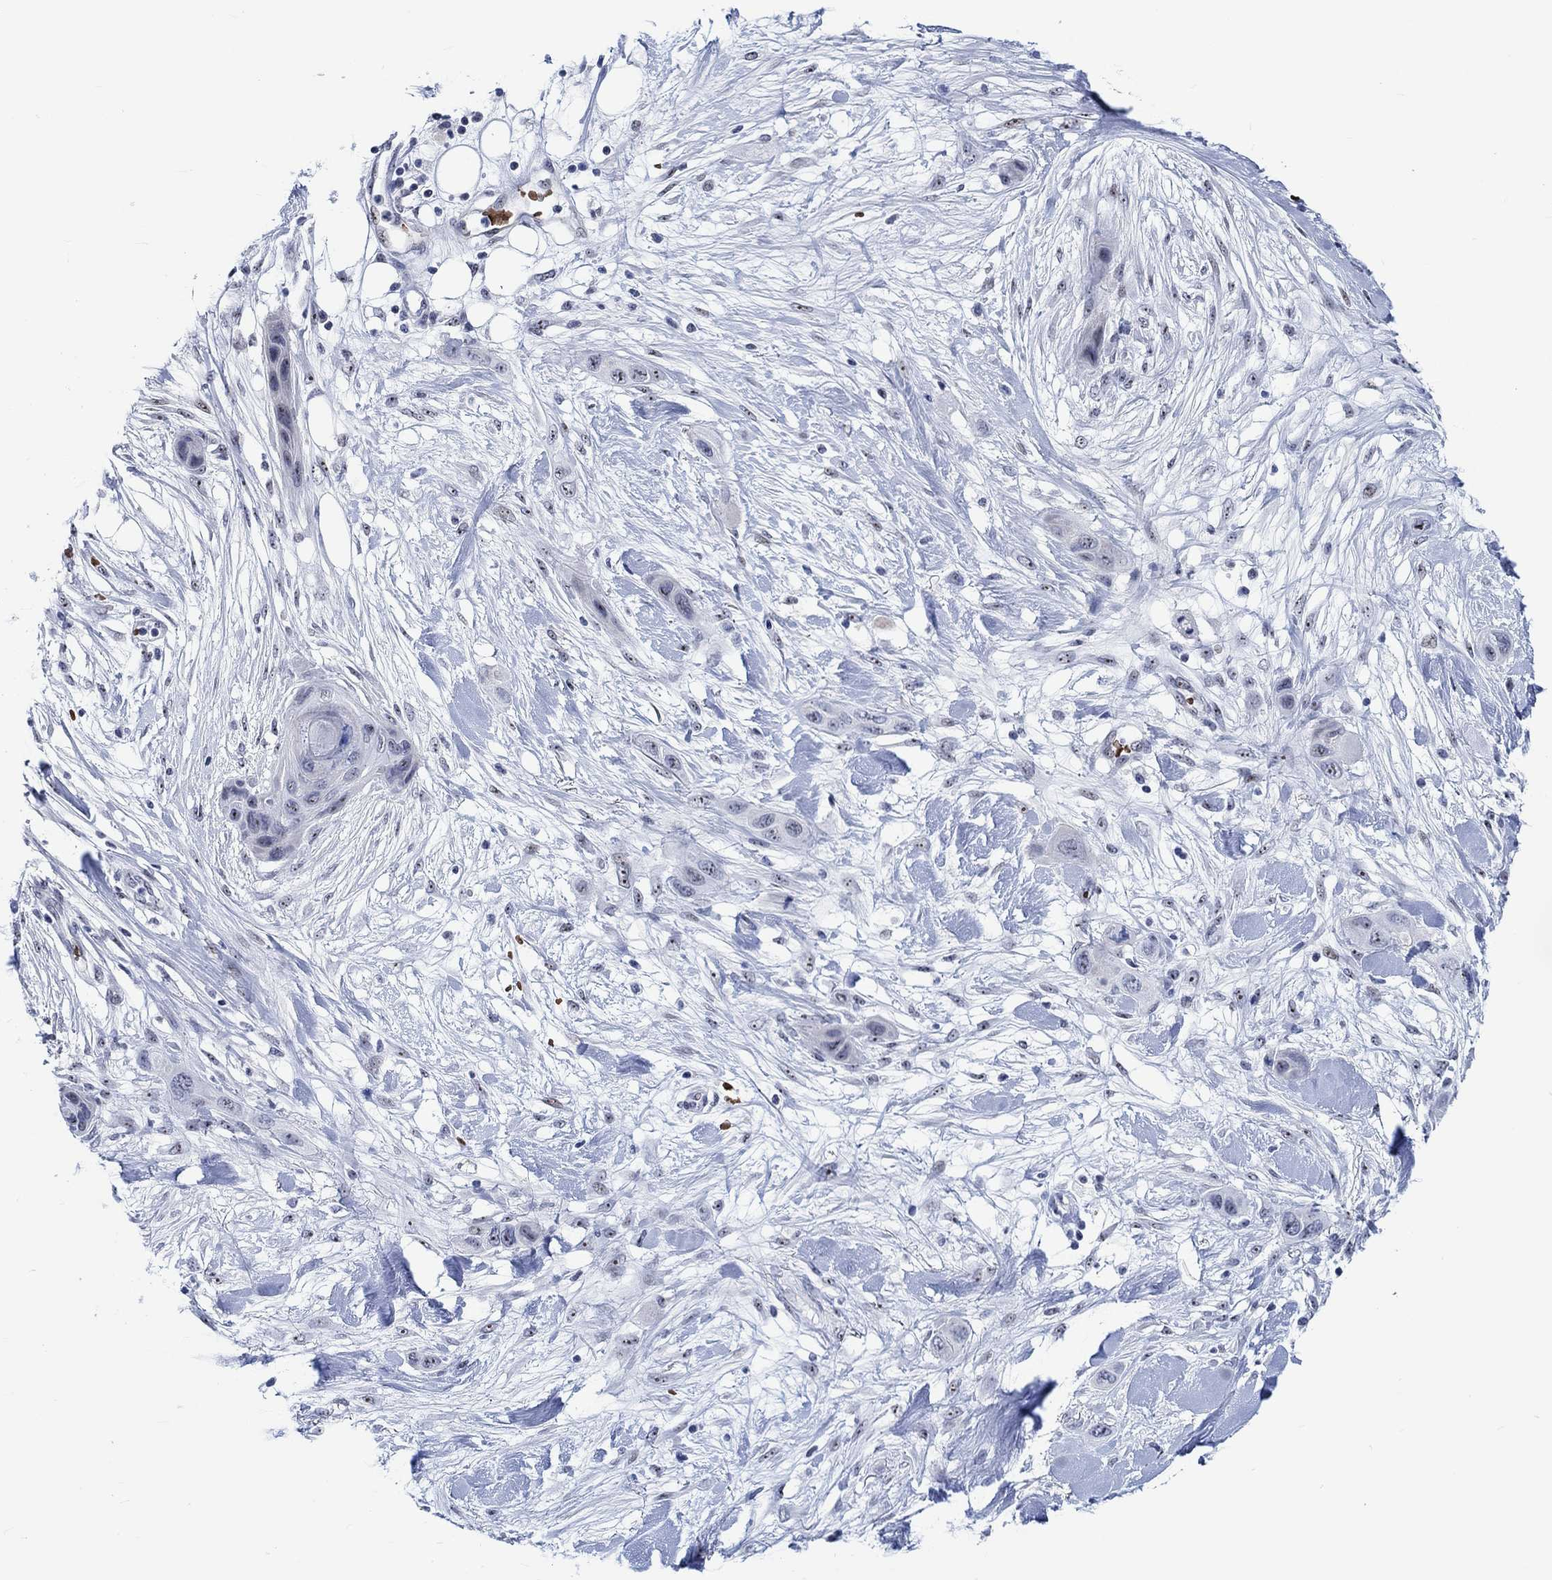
{"staining": {"intensity": "strong", "quantity": "25%-75%", "location": "nuclear"}, "tissue": "skin cancer", "cell_type": "Tumor cells", "image_type": "cancer", "snomed": [{"axis": "morphology", "description": "Squamous cell carcinoma, NOS"}, {"axis": "topography", "description": "Skin"}], "caption": "Squamous cell carcinoma (skin) stained with a protein marker shows strong staining in tumor cells.", "gene": "ZNF446", "patient": {"sex": "male", "age": 79}}